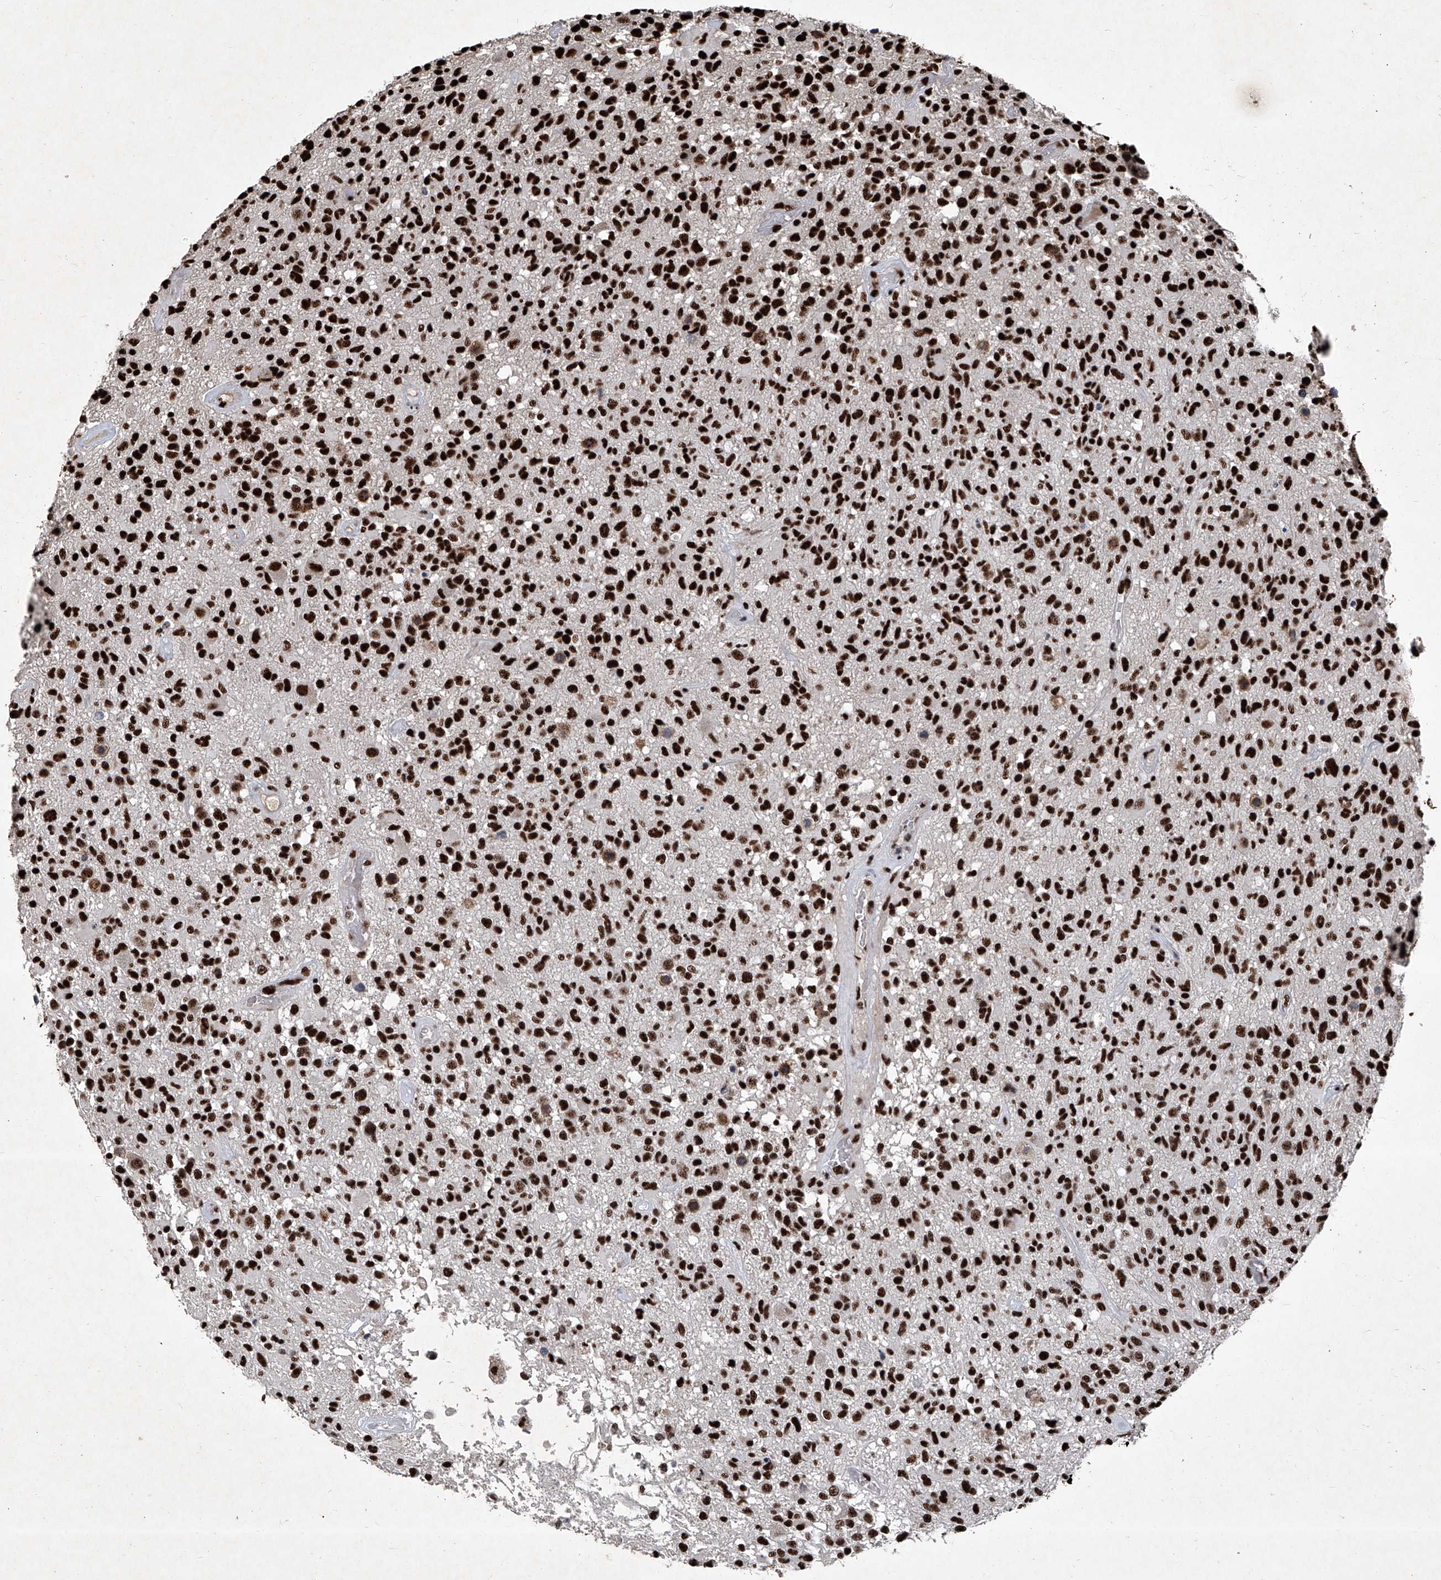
{"staining": {"intensity": "strong", "quantity": ">75%", "location": "nuclear"}, "tissue": "glioma", "cell_type": "Tumor cells", "image_type": "cancer", "snomed": [{"axis": "morphology", "description": "Glioma, malignant, High grade"}, {"axis": "morphology", "description": "Glioblastoma, NOS"}, {"axis": "topography", "description": "Brain"}], "caption": "Immunohistochemical staining of glioma exhibits high levels of strong nuclear protein expression in approximately >75% of tumor cells.", "gene": "DDX39B", "patient": {"sex": "male", "age": 60}}